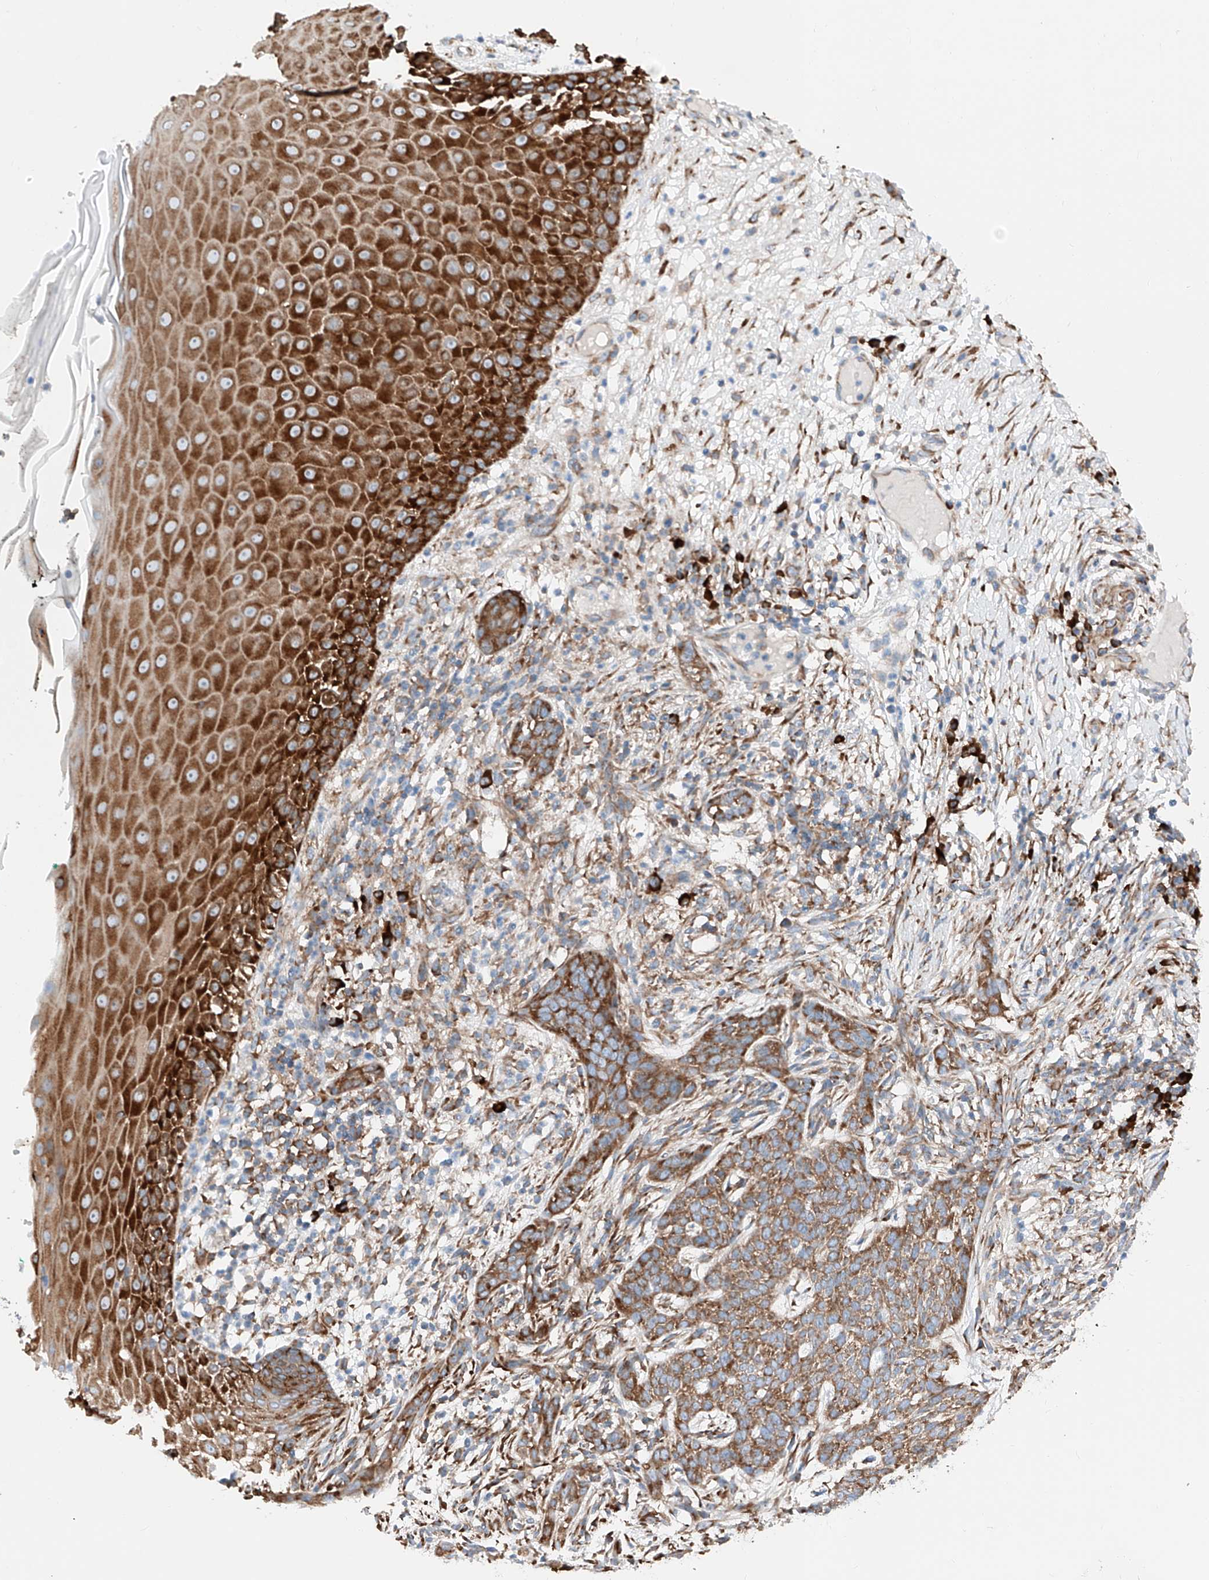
{"staining": {"intensity": "moderate", "quantity": ">75%", "location": "cytoplasmic/membranous"}, "tissue": "skin cancer", "cell_type": "Tumor cells", "image_type": "cancer", "snomed": [{"axis": "morphology", "description": "Normal tissue, NOS"}, {"axis": "morphology", "description": "Basal cell carcinoma"}, {"axis": "topography", "description": "Skin"}], "caption": "About >75% of tumor cells in human skin basal cell carcinoma display moderate cytoplasmic/membranous protein expression as visualized by brown immunohistochemical staining.", "gene": "CRELD1", "patient": {"sex": "male", "age": 64}}